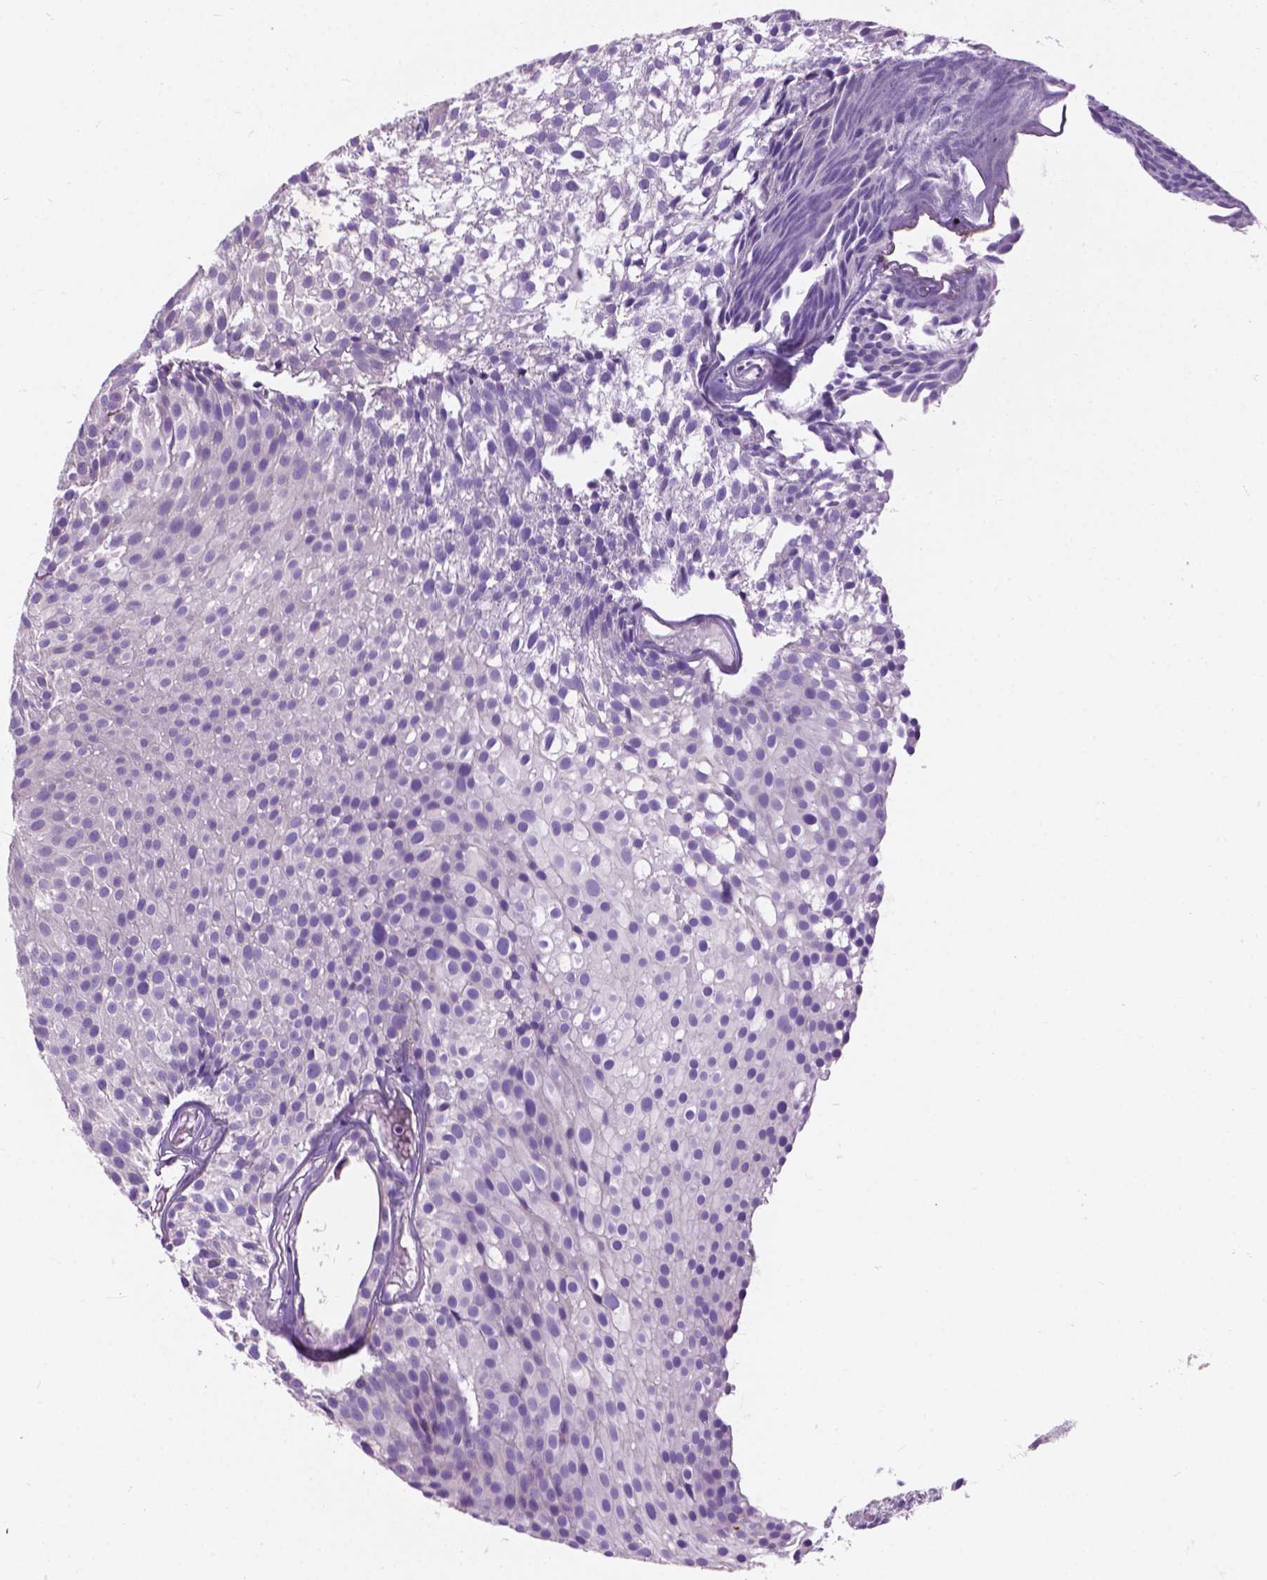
{"staining": {"intensity": "negative", "quantity": "none", "location": "none"}, "tissue": "urothelial cancer", "cell_type": "Tumor cells", "image_type": "cancer", "snomed": [{"axis": "morphology", "description": "Urothelial carcinoma, Low grade"}, {"axis": "topography", "description": "Urinary bladder"}], "caption": "IHC of human urothelial cancer shows no expression in tumor cells.", "gene": "NOXO1", "patient": {"sex": "male", "age": 63}}